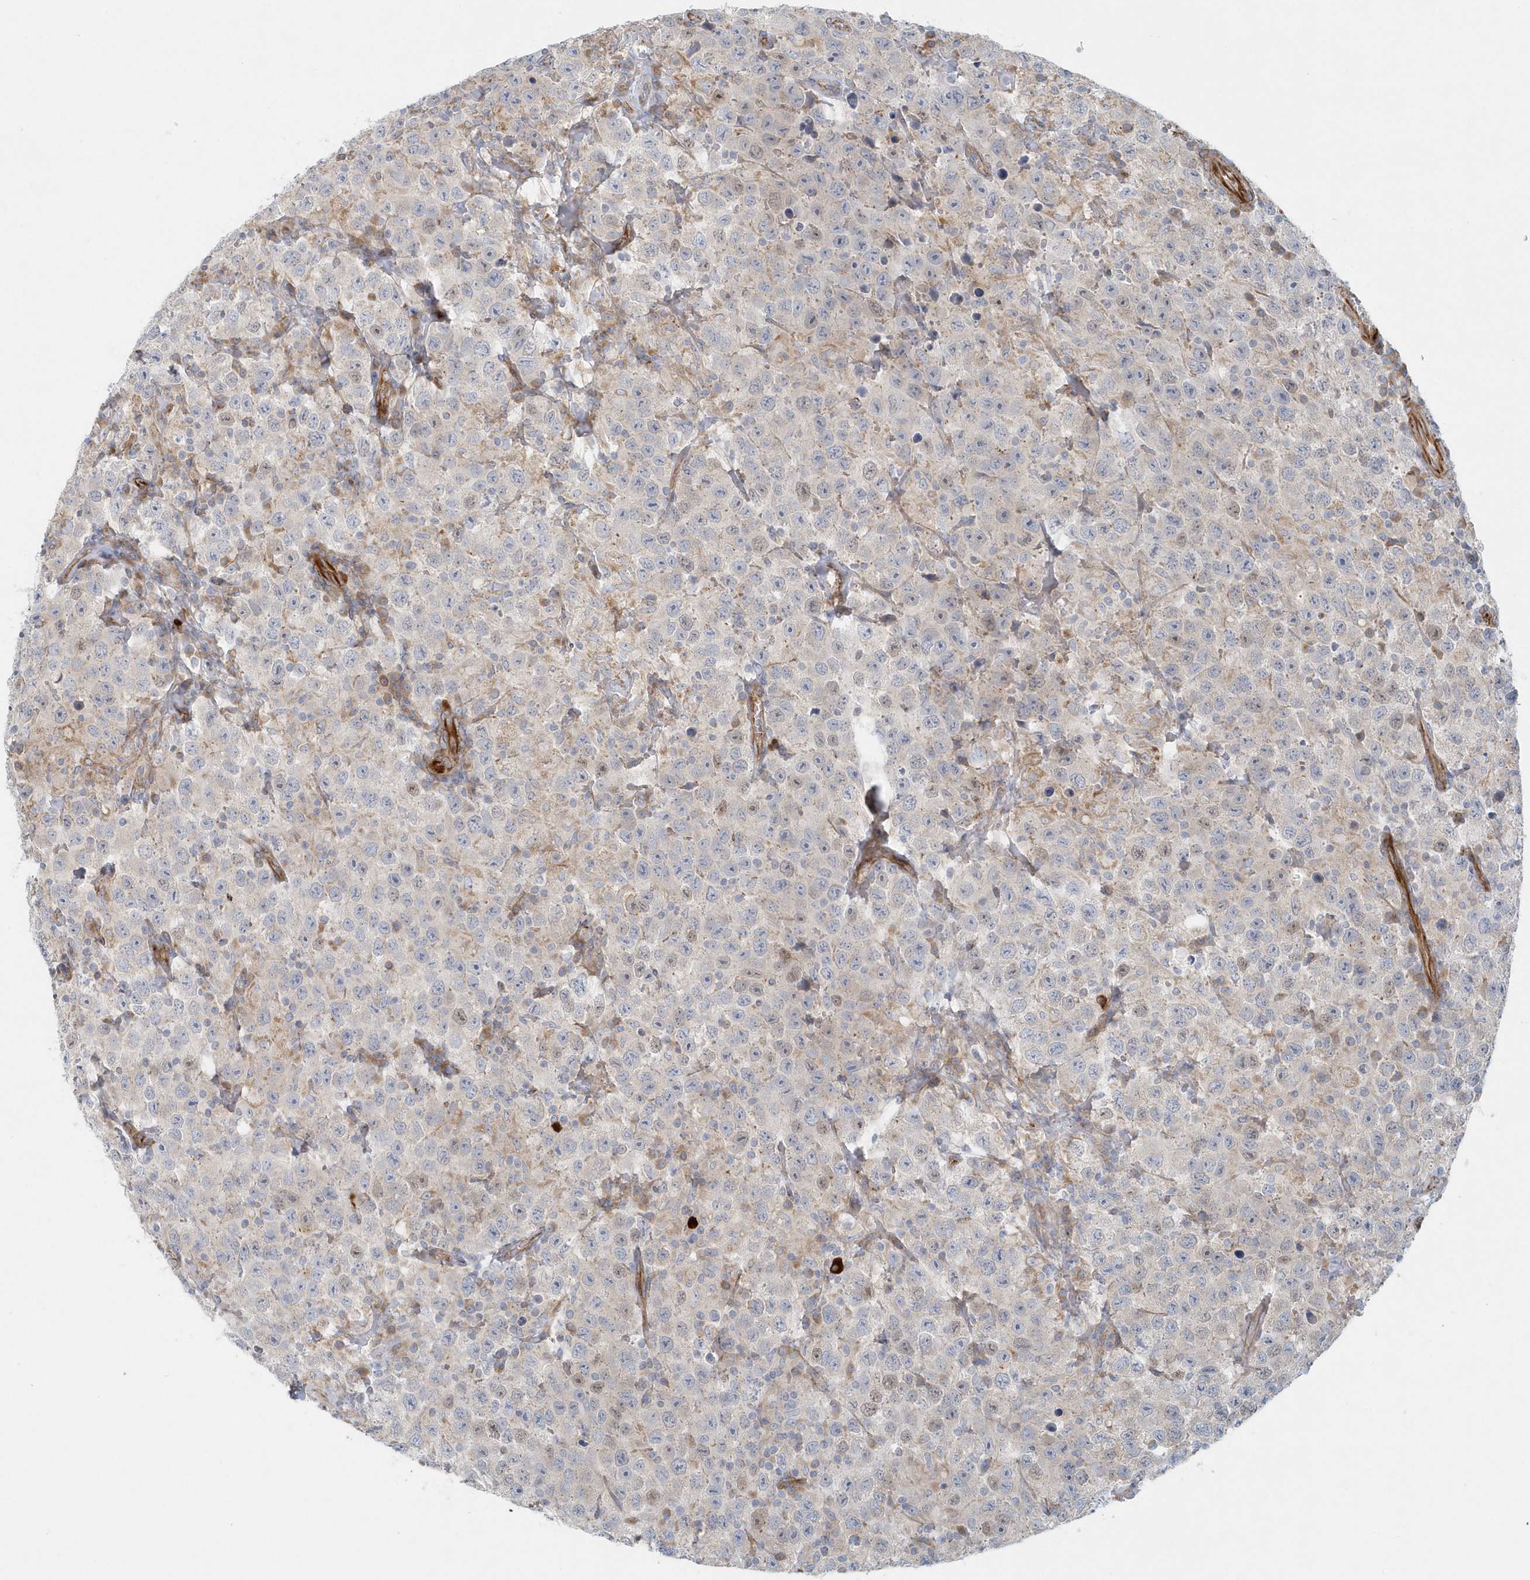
{"staining": {"intensity": "weak", "quantity": "<25%", "location": "cytoplasmic/membranous,nuclear"}, "tissue": "testis cancer", "cell_type": "Tumor cells", "image_type": "cancer", "snomed": [{"axis": "morphology", "description": "Seminoma, NOS"}, {"axis": "topography", "description": "Testis"}], "caption": "The photomicrograph exhibits no staining of tumor cells in testis seminoma.", "gene": "GPR152", "patient": {"sex": "male", "age": 41}}